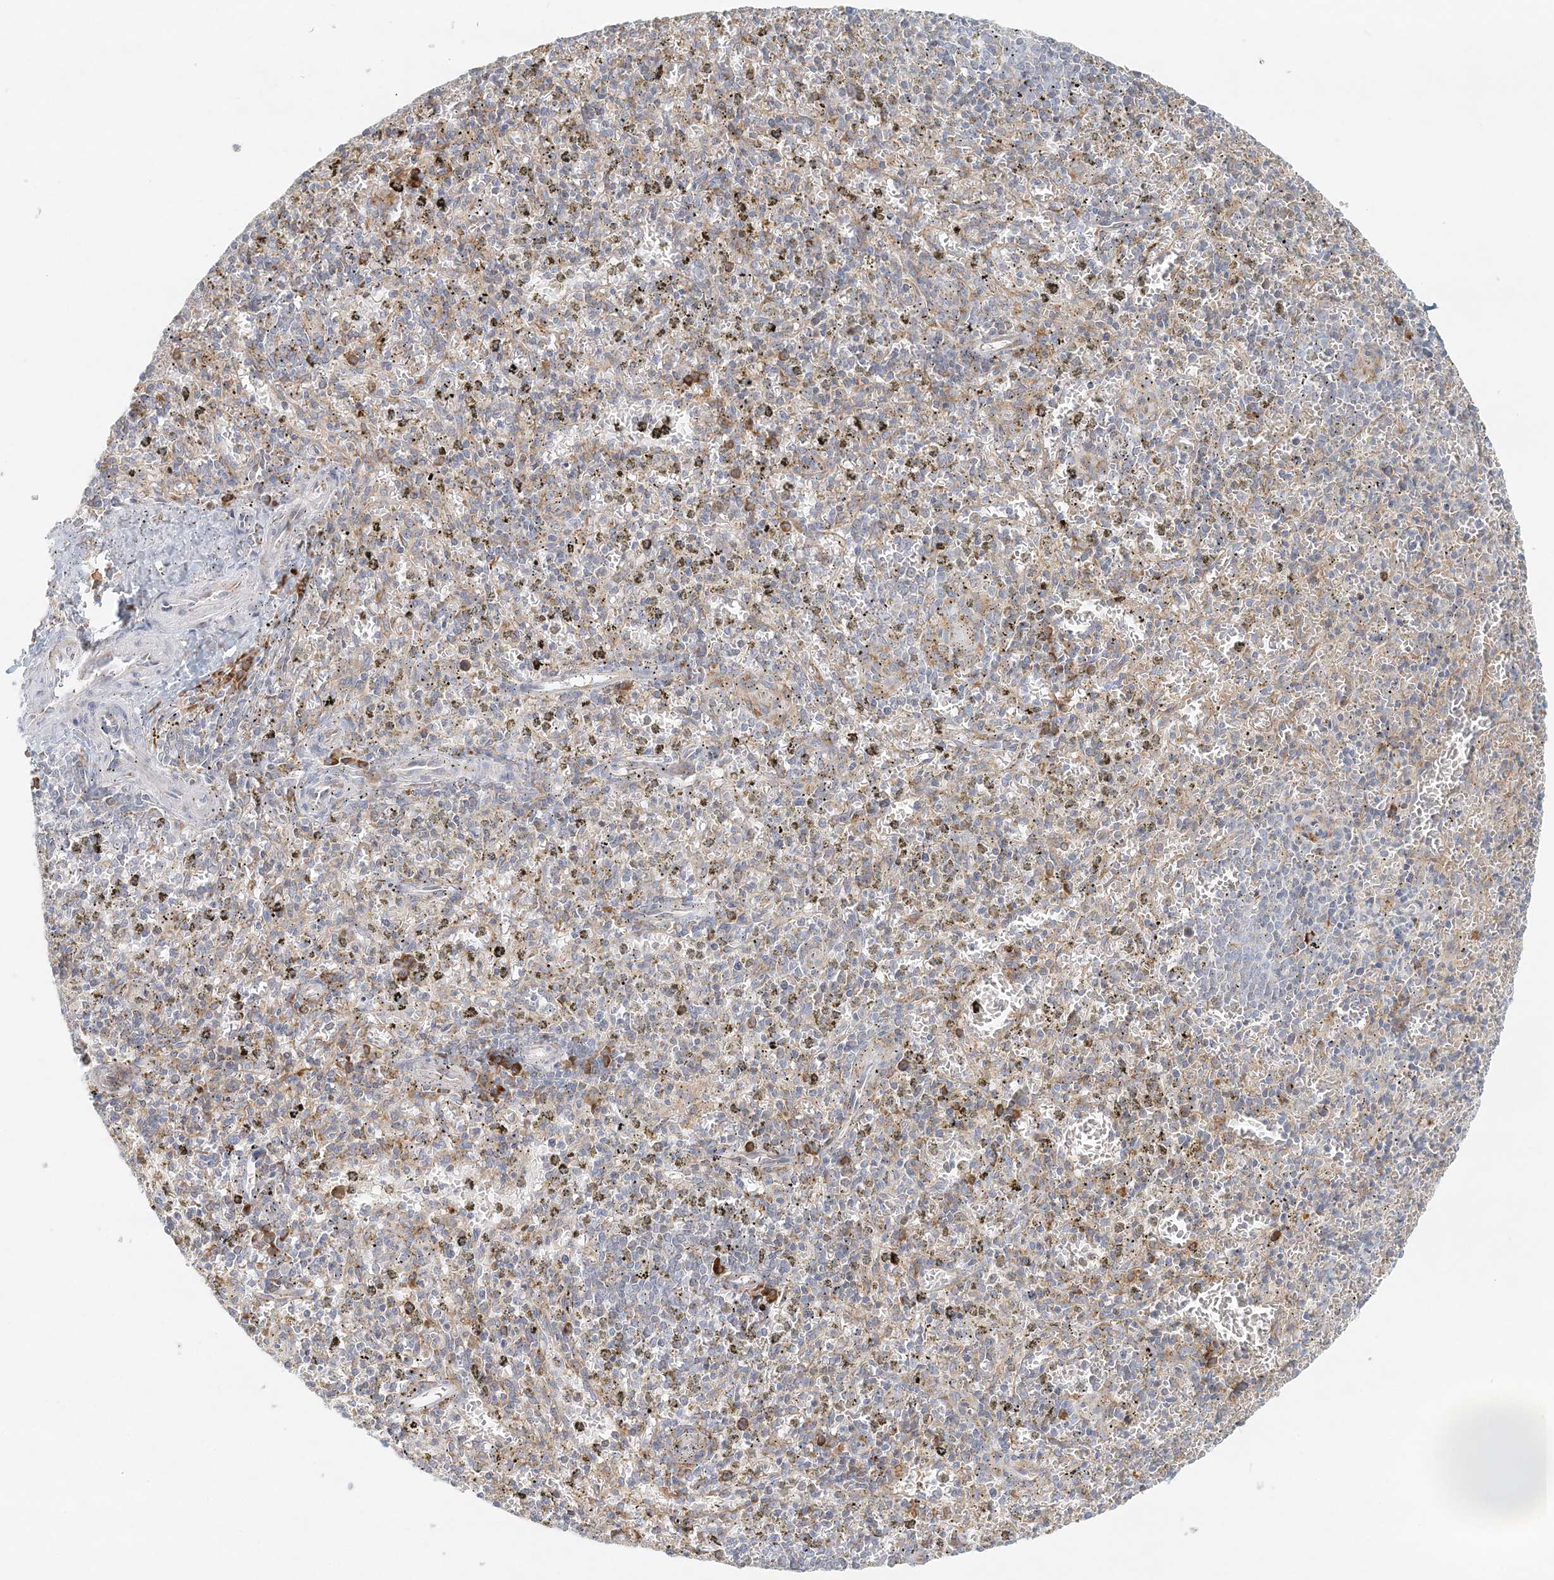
{"staining": {"intensity": "moderate", "quantity": "<25%", "location": "cytoplasmic/membranous"}, "tissue": "spleen", "cell_type": "Cells in red pulp", "image_type": "normal", "snomed": [{"axis": "morphology", "description": "Normal tissue, NOS"}, {"axis": "topography", "description": "Spleen"}], "caption": "Immunohistochemical staining of benign spleen exhibits moderate cytoplasmic/membranous protein positivity in approximately <25% of cells in red pulp. (Brightfield microscopy of DAB IHC at high magnification).", "gene": "STK11IP", "patient": {"sex": "male", "age": 72}}